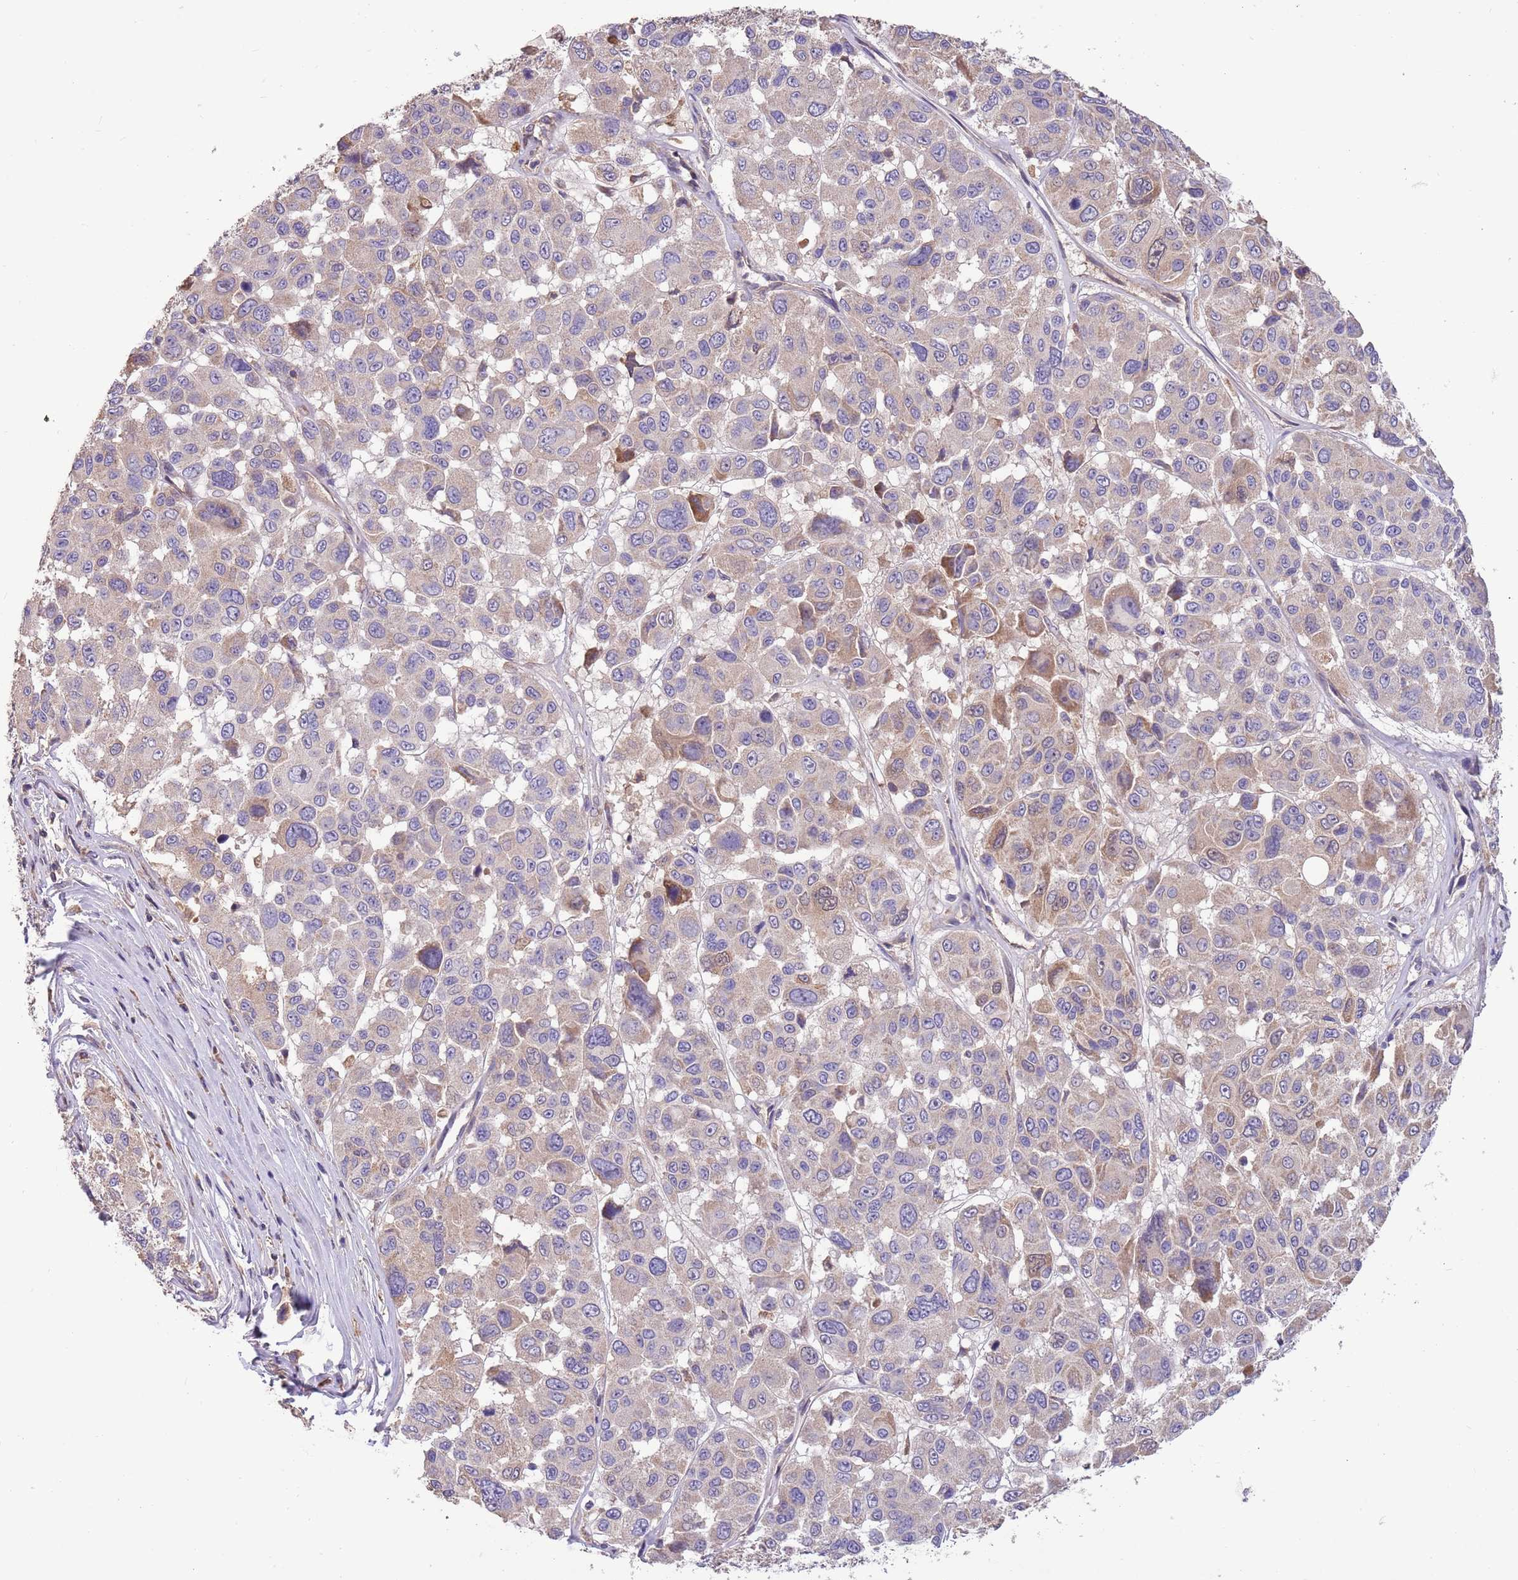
{"staining": {"intensity": "negative", "quantity": "none", "location": "none"}, "tissue": "melanoma", "cell_type": "Tumor cells", "image_type": "cancer", "snomed": [{"axis": "morphology", "description": "Malignant melanoma, NOS"}, {"axis": "topography", "description": "Skin"}], "caption": "An image of malignant melanoma stained for a protein demonstrates no brown staining in tumor cells. (DAB (3,3'-diaminobenzidine) immunohistochemistry (IHC) with hematoxylin counter stain).", "gene": "TRMO", "patient": {"sex": "female", "age": 66}}